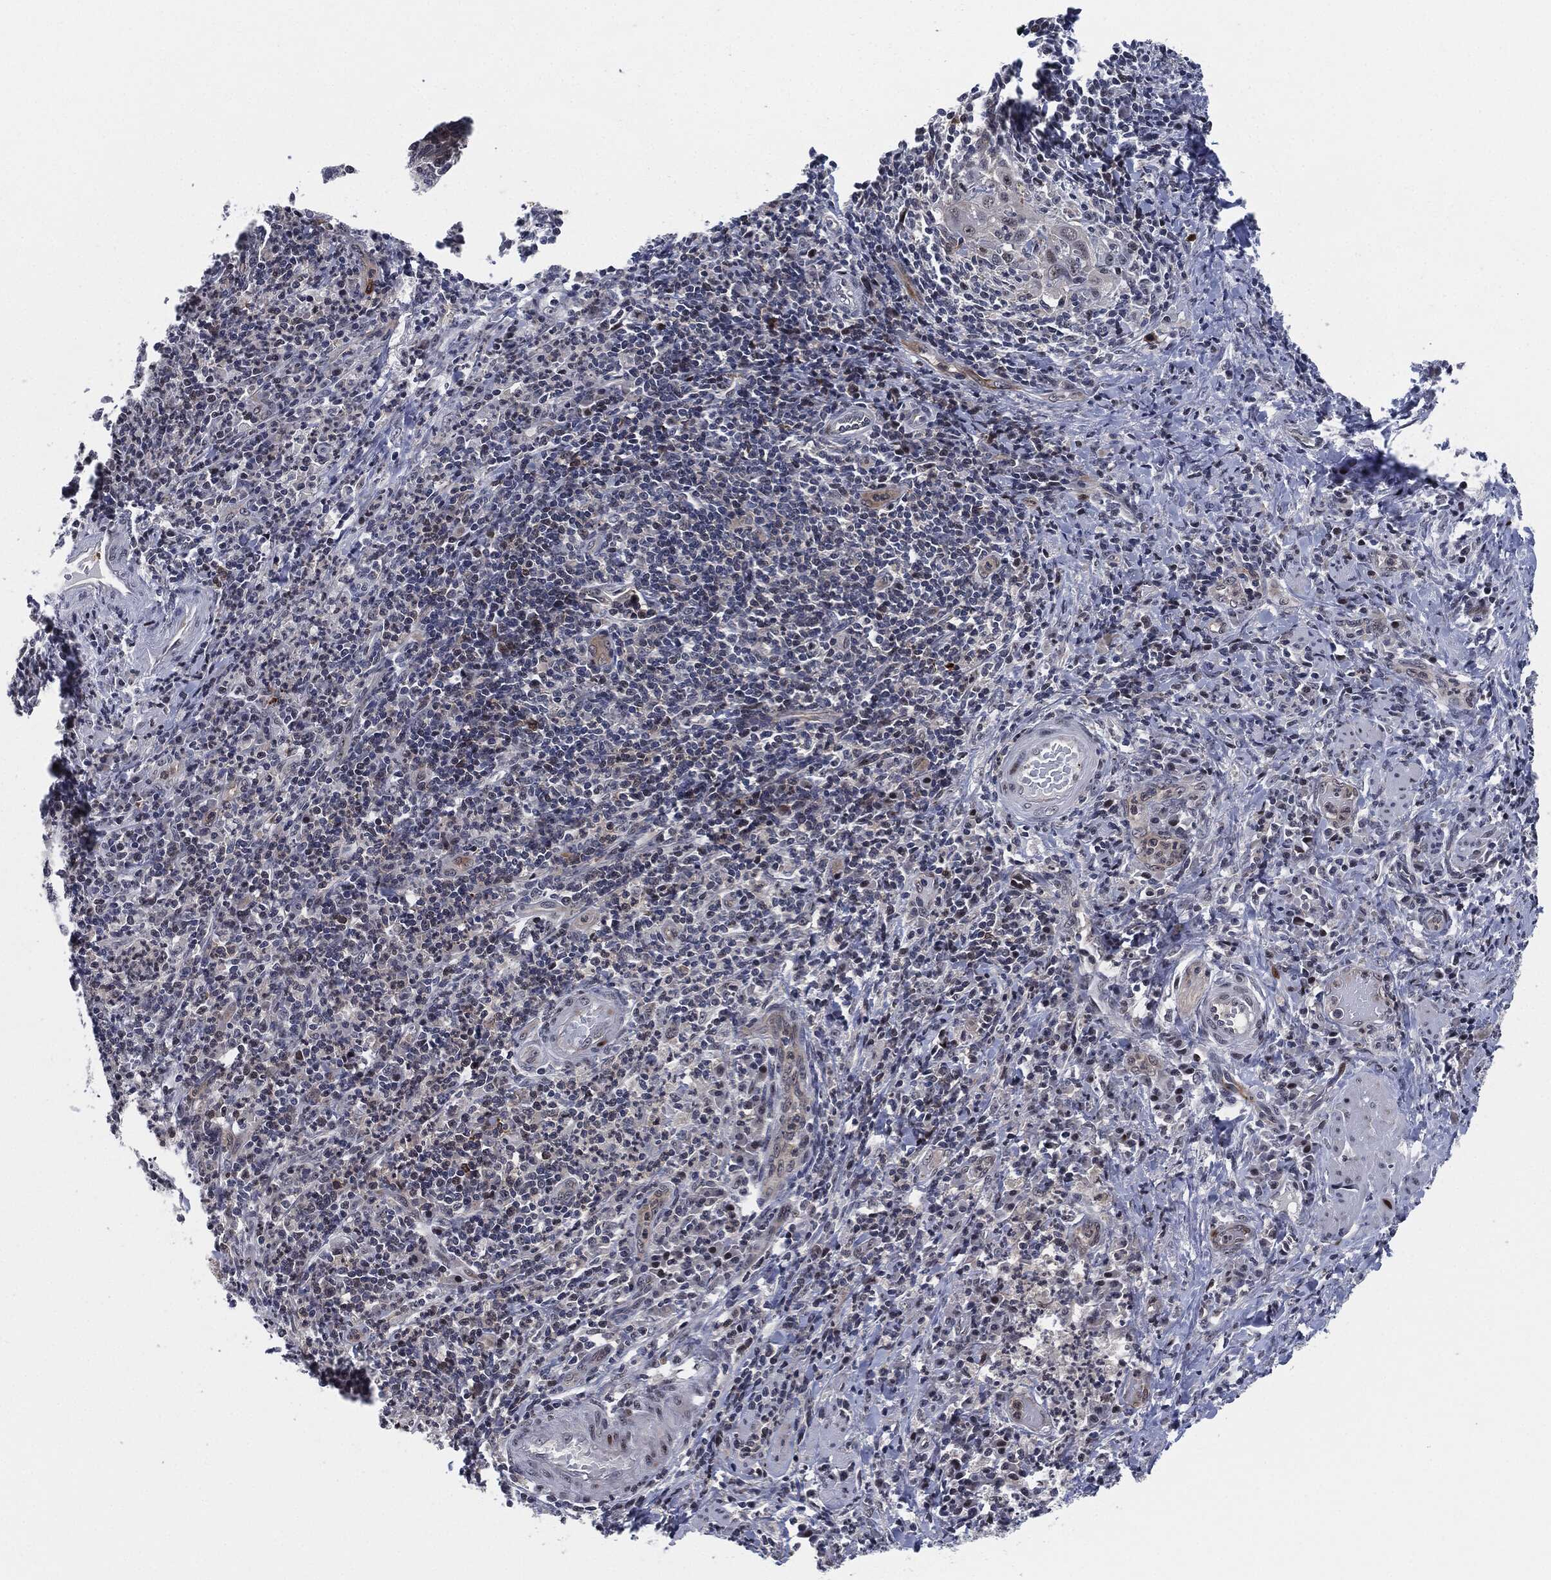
{"staining": {"intensity": "weak", "quantity": "<25%", "location": "cytoplasmic/membranous"}, "tissue": "cervical cancer", "cell_type": "Tumor cells", "image_type": "cancer", "snomed": [{"axis": "morphology", "description": "Squamous cell carcinoma, NOS"}, {"axis": "topography", "description": "Cervix"}], "caption": "Tumor cells show no significant staining in cervical cancer.", "gene": "AKT2", "patient": {"sex": "female", "age": 26}}